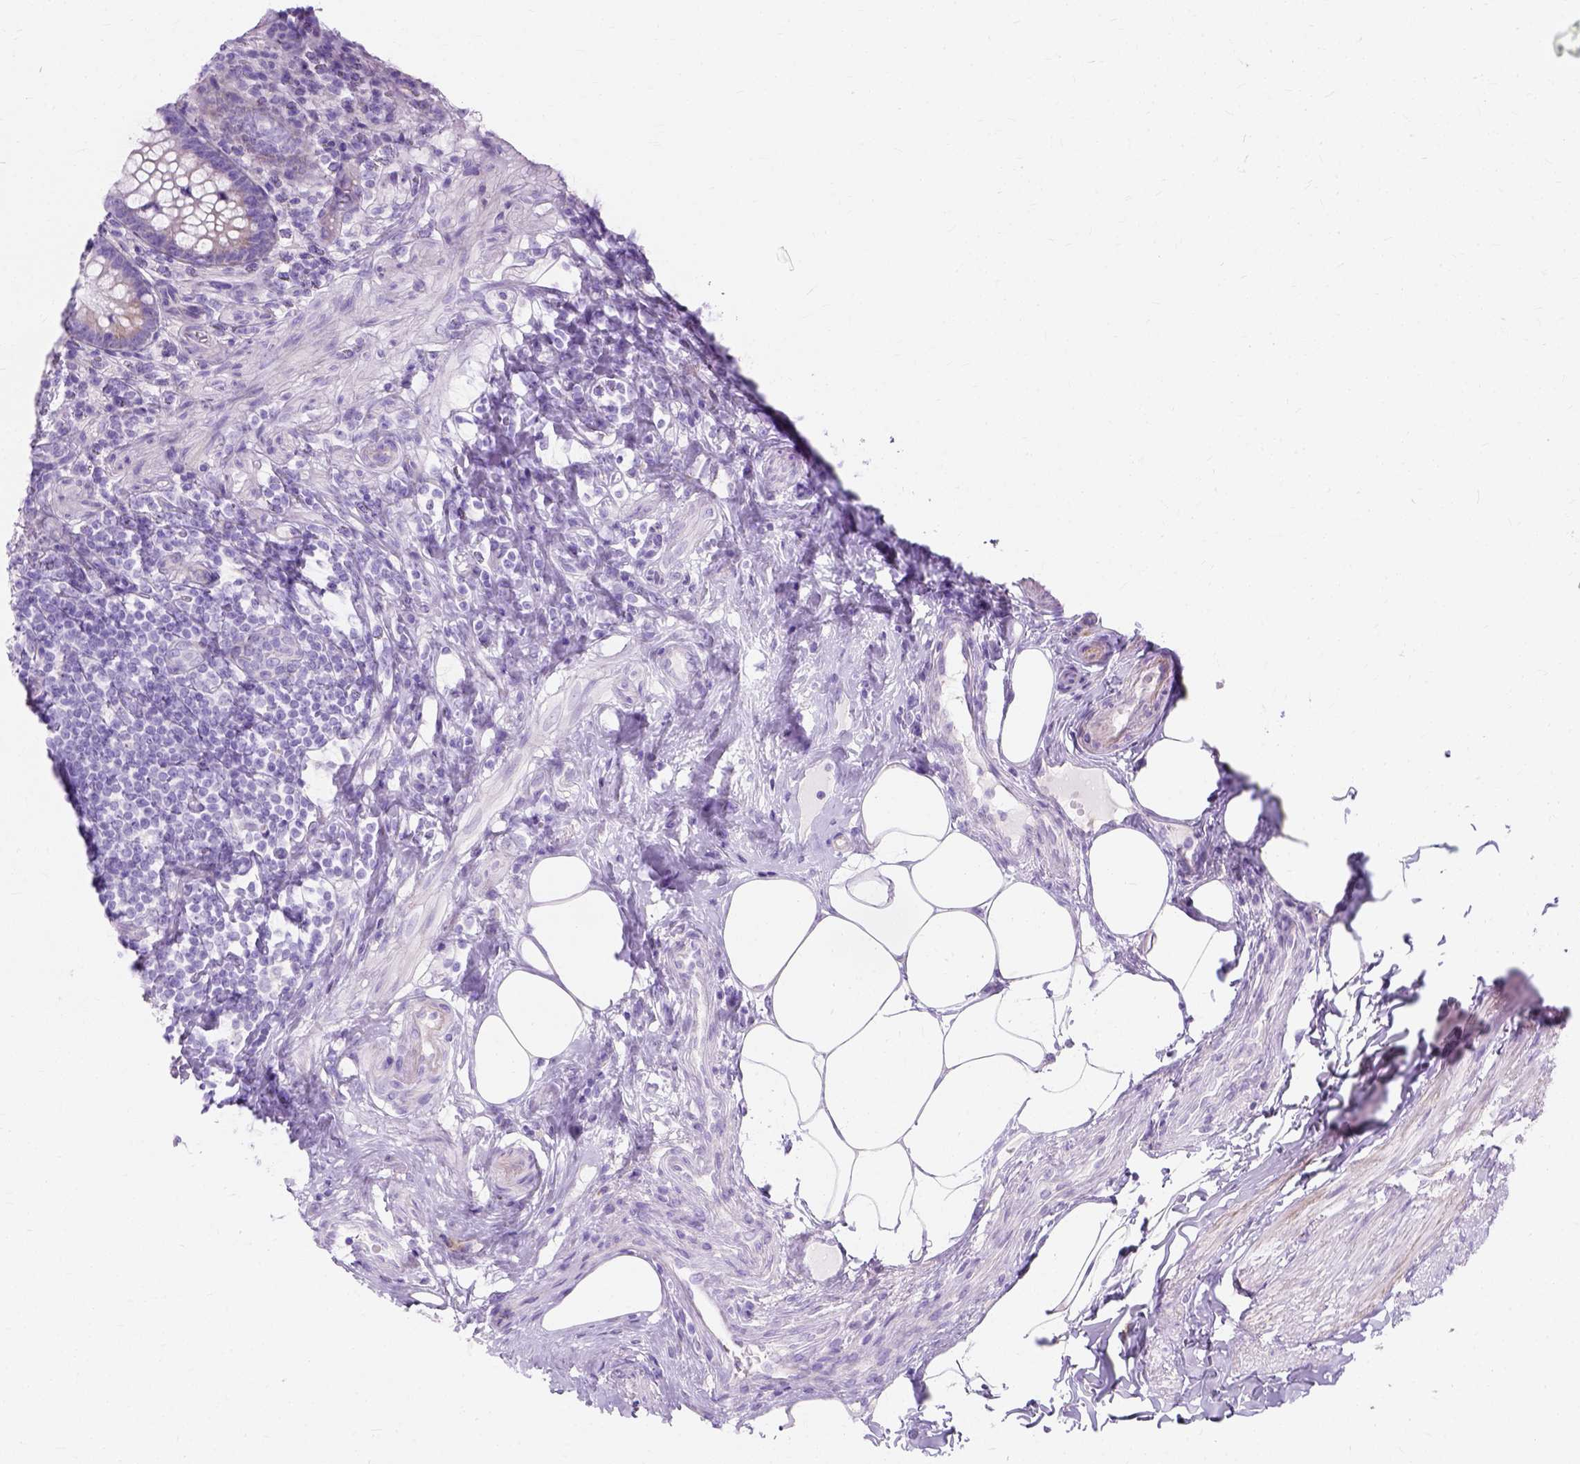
{"staining": {"intensity": "negative", "quantity": "none", "location": "none"}, "tissue": "appendix", "cell_type": "Glandular cells", "image_type": "normal", "snomed": [{"axis": "morphology", "description": "Normal tissue, NOS"}, {"axis": "topography", "description": "Appendix"}], "caption": "Immunohistochemistry image of benign appendix: appendix stained with DAB exhibits no significant protein expression in glandular cells.", "gene": "MYH15", "patient": {"sex": "male", "age": 47}}